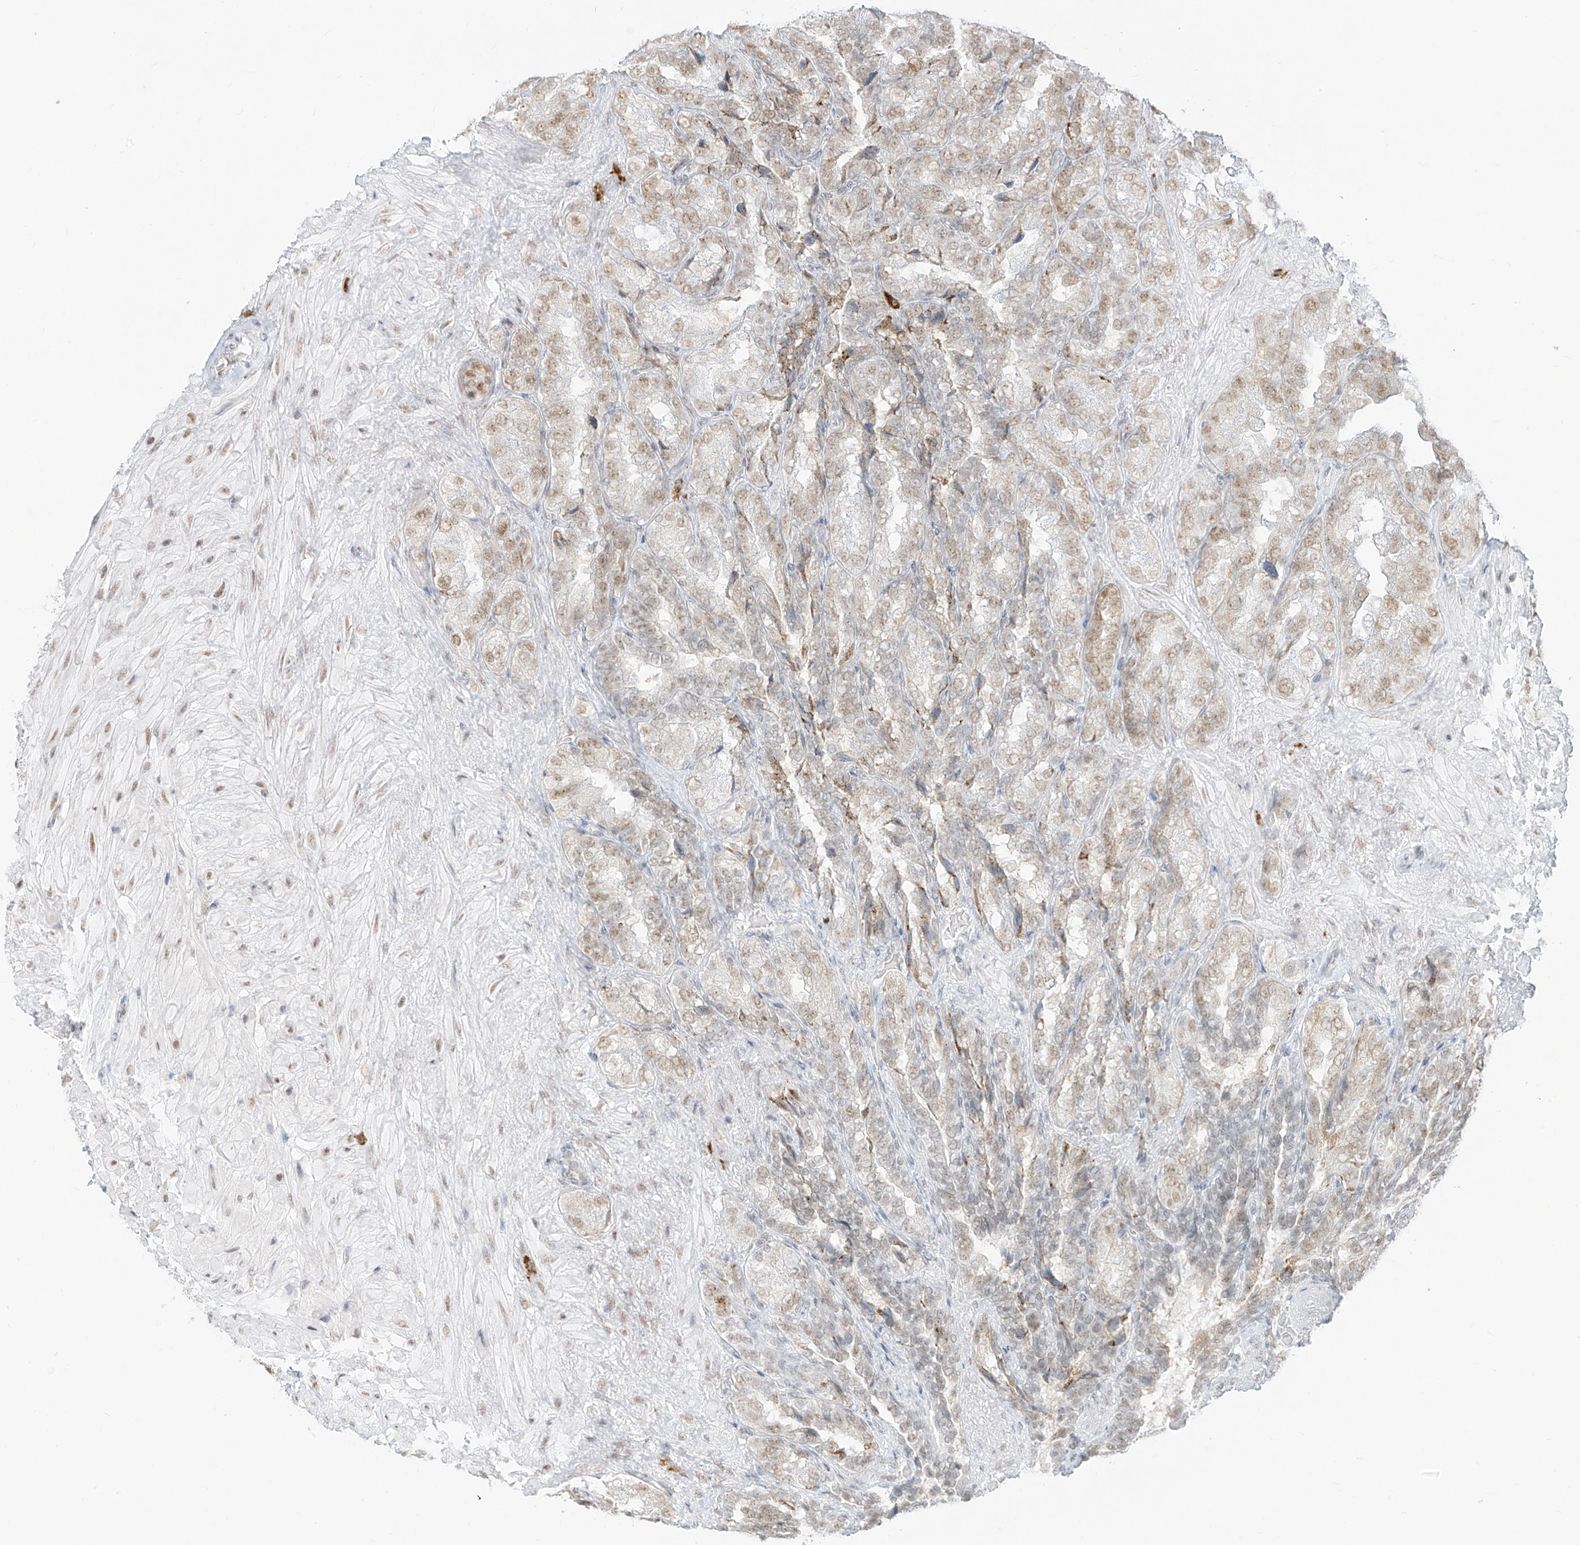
{"staining": {"intensity": "moderate", "quantity": "25%-75%", "location": "nuclear"}, "tissue": "seminal vesicle", "cell_type": "Glandular cells", "image_type": "normal", "snomed": [{"axis": "morphology", "description": "Normal tissue, NOS"}, {"axis": "topography", "description": "Seminal veicle"}, {"axis": "topography", "description": "Peripheral nerve tissue"}], "caption": "Seminal vesicle stained for a protein (brown) exhibits moderate nuclear positive expression in about 25%-75% of glandular cells.", "gene": "SUPT5H", "patient": {"sex": "male", "age": 63}}